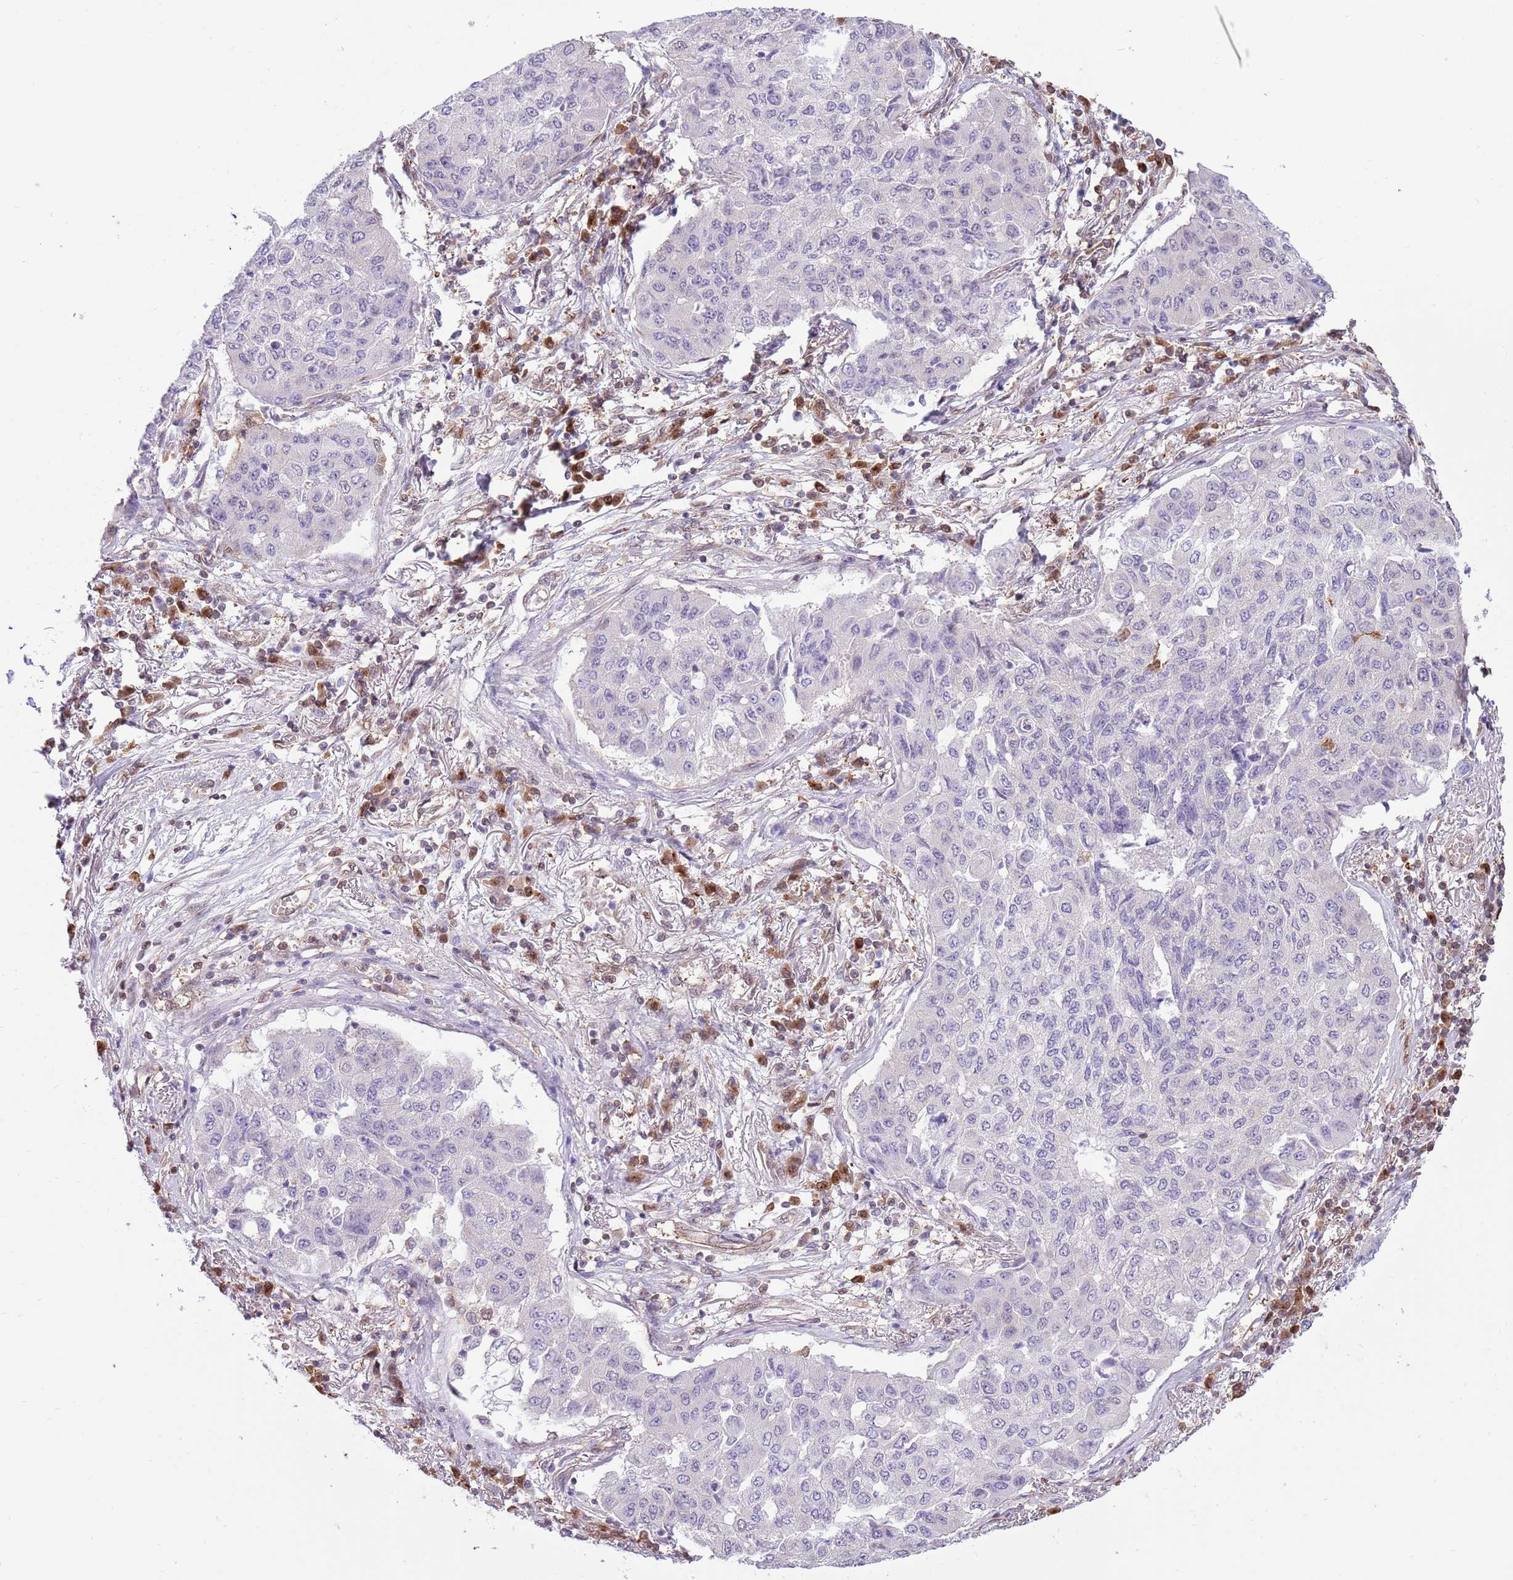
{"staining": {"intensity": "negative", "quantity": "none", "location": "none"}, "tissue": "lung cancer", "cell_type": "Tumor cells", "image_type": "cancer", "snomed": [{"axis": "morphology", "description": "Squamous cell carcinoma, NOS"}, {"axis": "topography", "description": "Lung"}], "caption": "This is a histopathology image of immunohistochemistry (IHC) staining of lung squamous cell carcinoma, which shows no positivity in tumor cells.", "gene": "NSFL1C", "patient": {"sex": "male", "age": 74}}